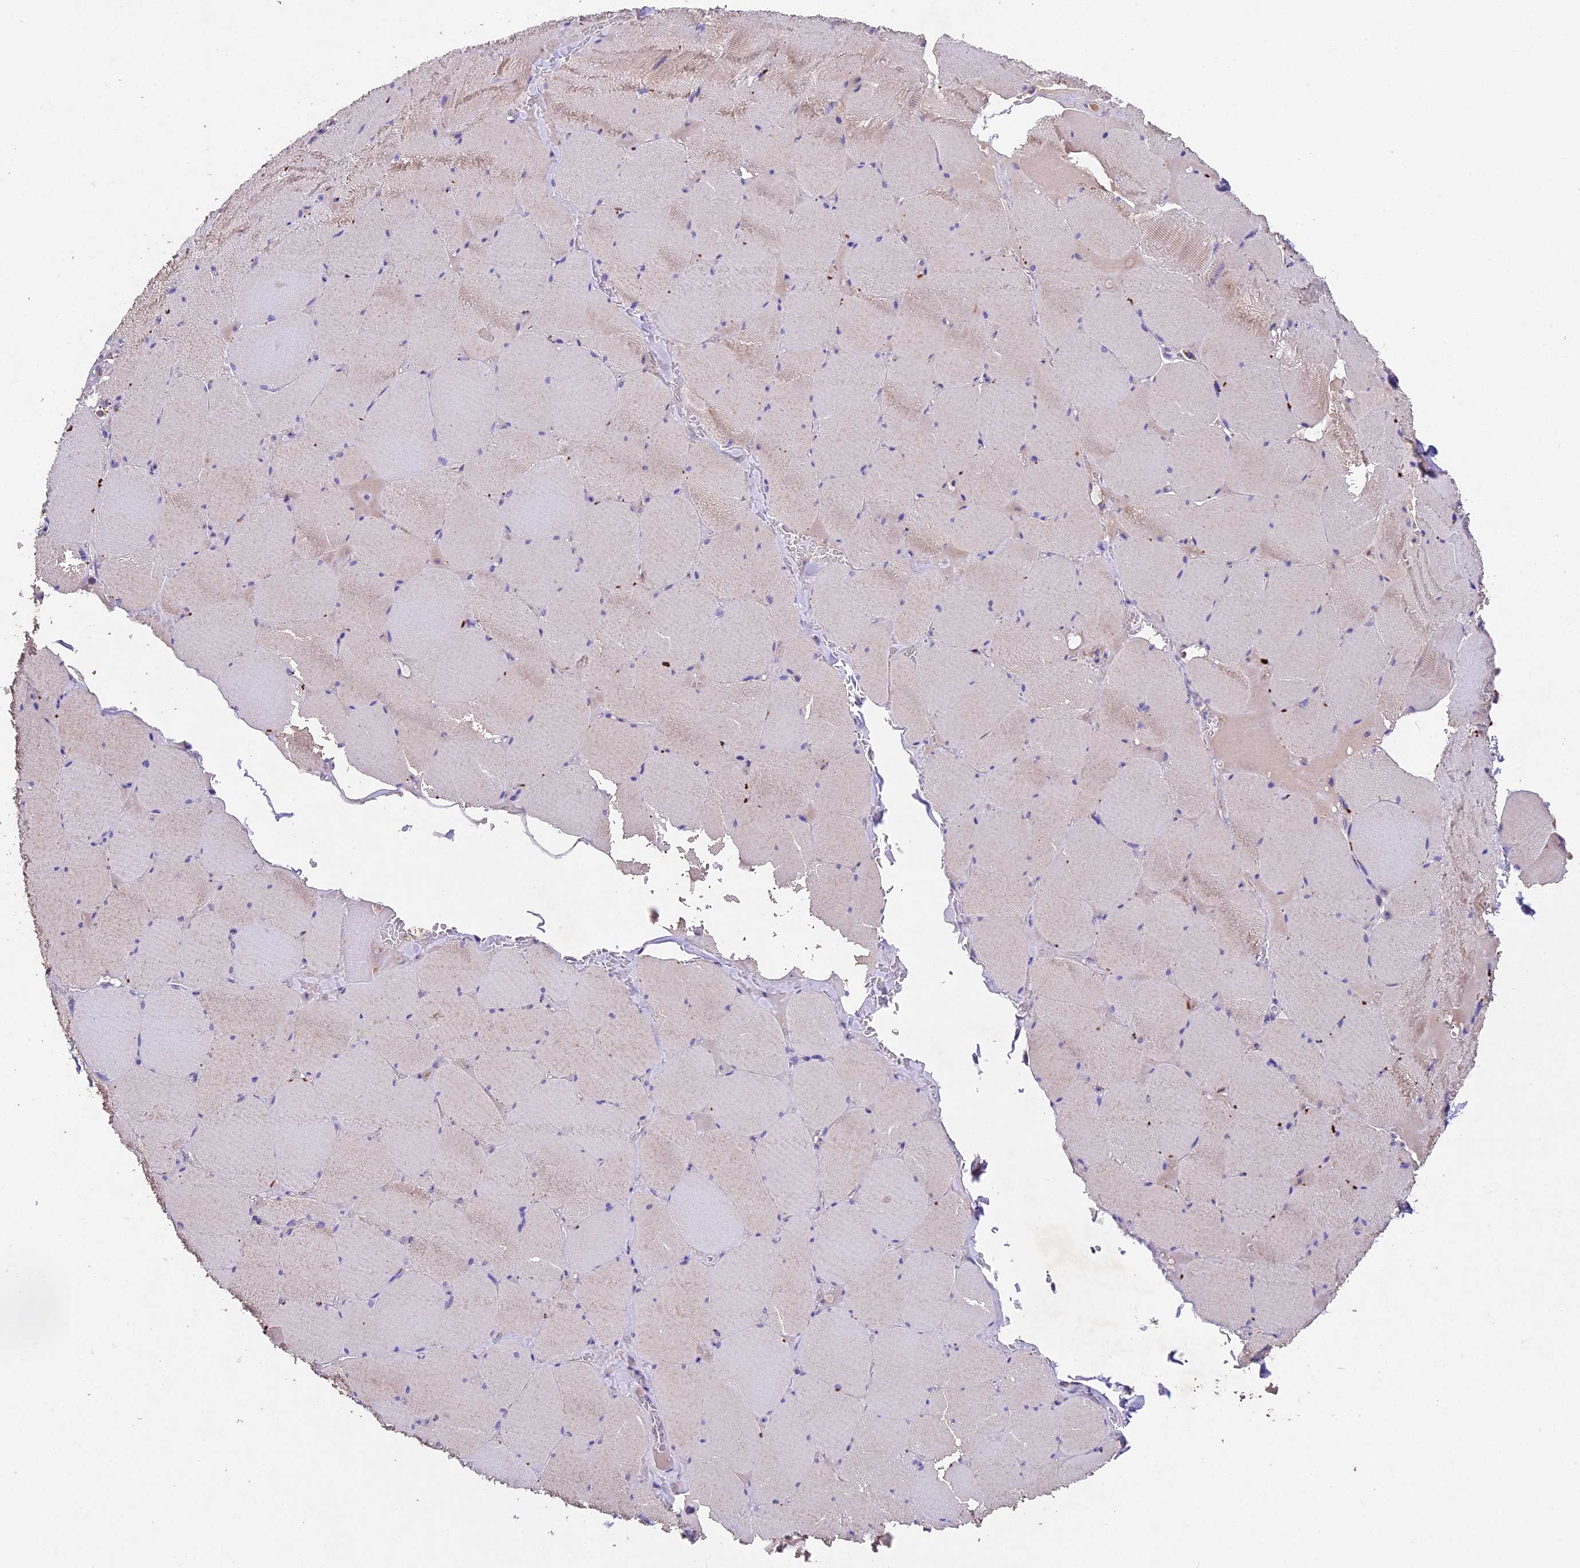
{"staining": {"intensity": "weak", "quantity": "25%-75%", "location": "cytoplasmic/membranous"}, "tissue": "skeletal muscle", "cell_type": "Myocytes", "image_type": "normal", "snomed": [{"axis": "morphology", "description": "Normal tissue, NOS"}, {"axis": "topography", "description": "Skeletal muscle"}, {"axis": "topography", "description": "Head-Neck"}], "caption": "Myocytes display low levels of weak cytoplasmic/membranous staining in about 25%-75% of cells in benign human skeletal muscle.", "gene": "PMPCB", "patient": {"sex": "male", "age": 66}}